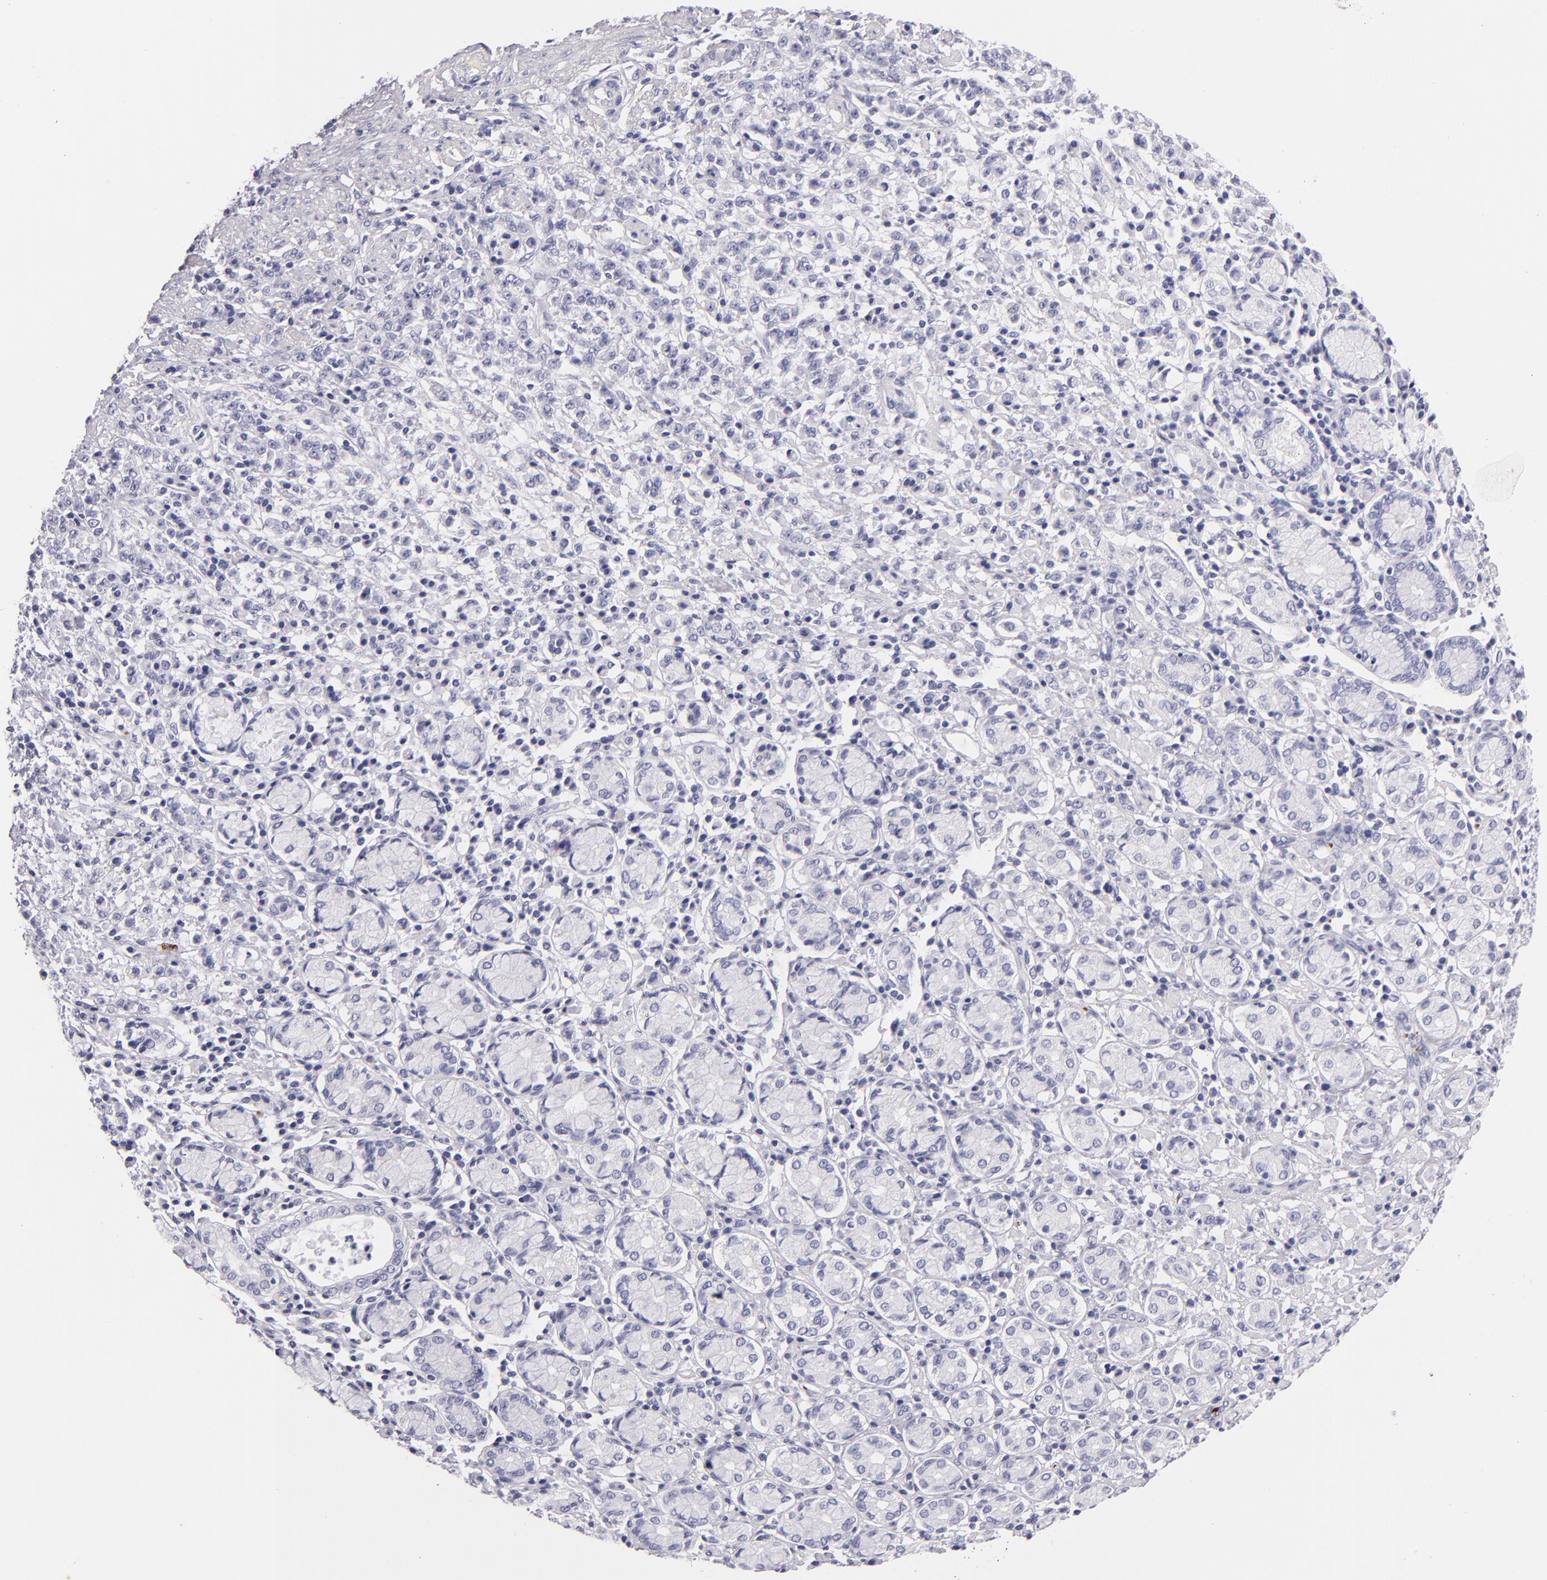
{"staining": {"intensity": "negative", "quantity": "none", "location": "none"}, "tissue": "stomach cancer", "cell_type": "Tumor cells", "image_type": "cancer", "snomed": [{"axis": "morphology", "description": "Adenocarcinoma, NOS"}, {"axis": "topography", "description": "Stomach, lower"}], "caption": "The micrograph demonstrates no significant expression in tumor cells of stomach adenocarcinoma.", "gene": "GP1BA", "patient": {"sex": "male", "age": 88}}